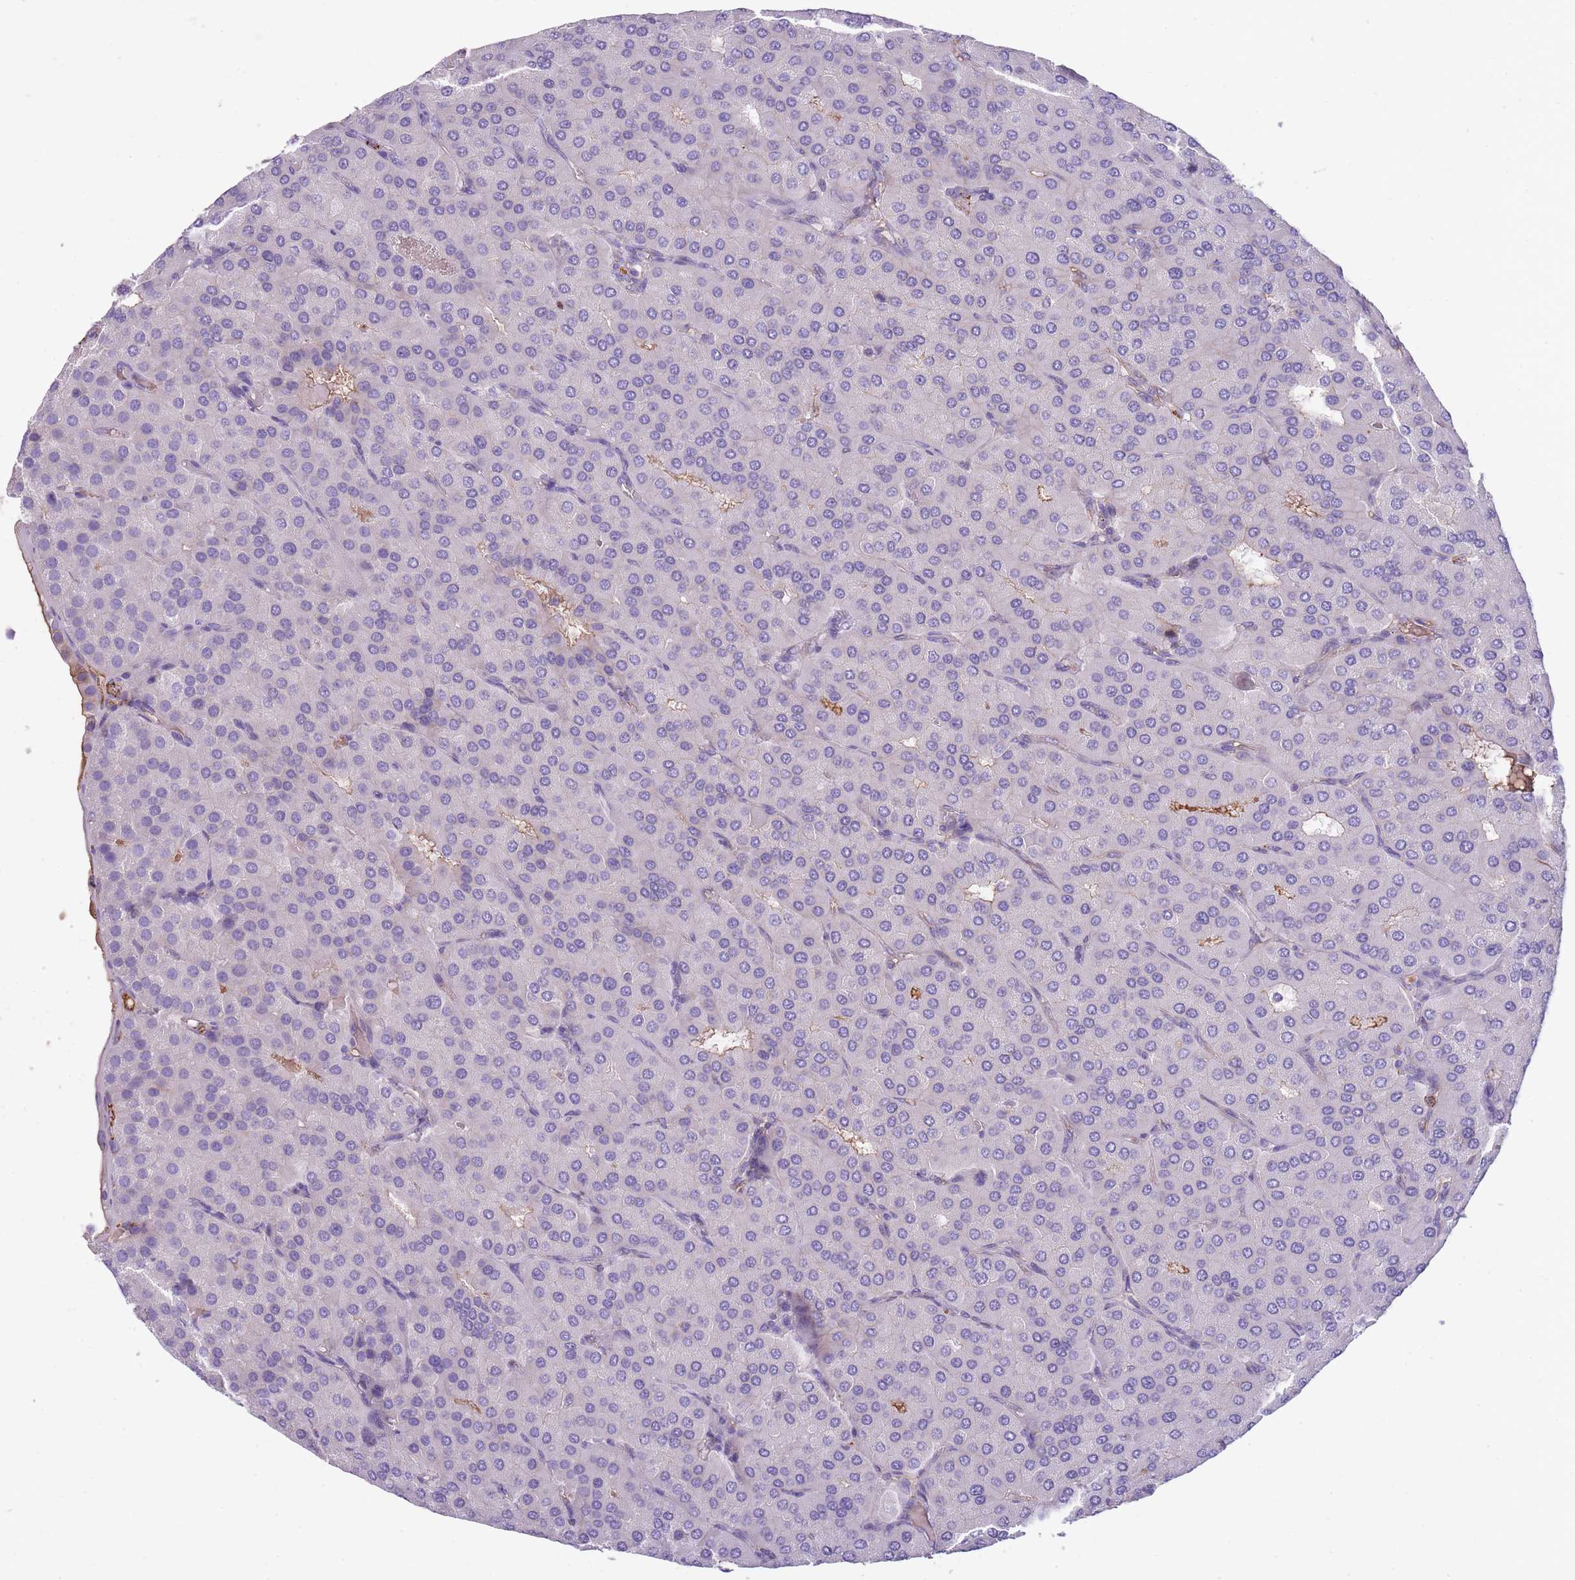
{"staining": {"intensity": "negative", "quantity": "none", "location": "none"}, "tissue": "parathyroid gland", "cell_type": "Glandular cells", "image_type": "normal", "snomed": [{"axis": "morphology", "description": "Normal tissue, NOS"}, {"axis": "morphology", "description": "Adenoma, NOS"}, {"axis": "topography", "description": "Parathyroid gland"}], "caption": "This image is of normal parathyroid gland stained with immunohistochemistry to label a protein in brown with the nuclei are counter-stained blue. There is no staining in glandular cells. Brightfield microscopy of immunohistochemistry (IHC) stained with DAB (brown) and hematoxylin (blue), captured at high magnification.", "gene": "GNAT1", "patient": {"sex": "female", "age": 86}}